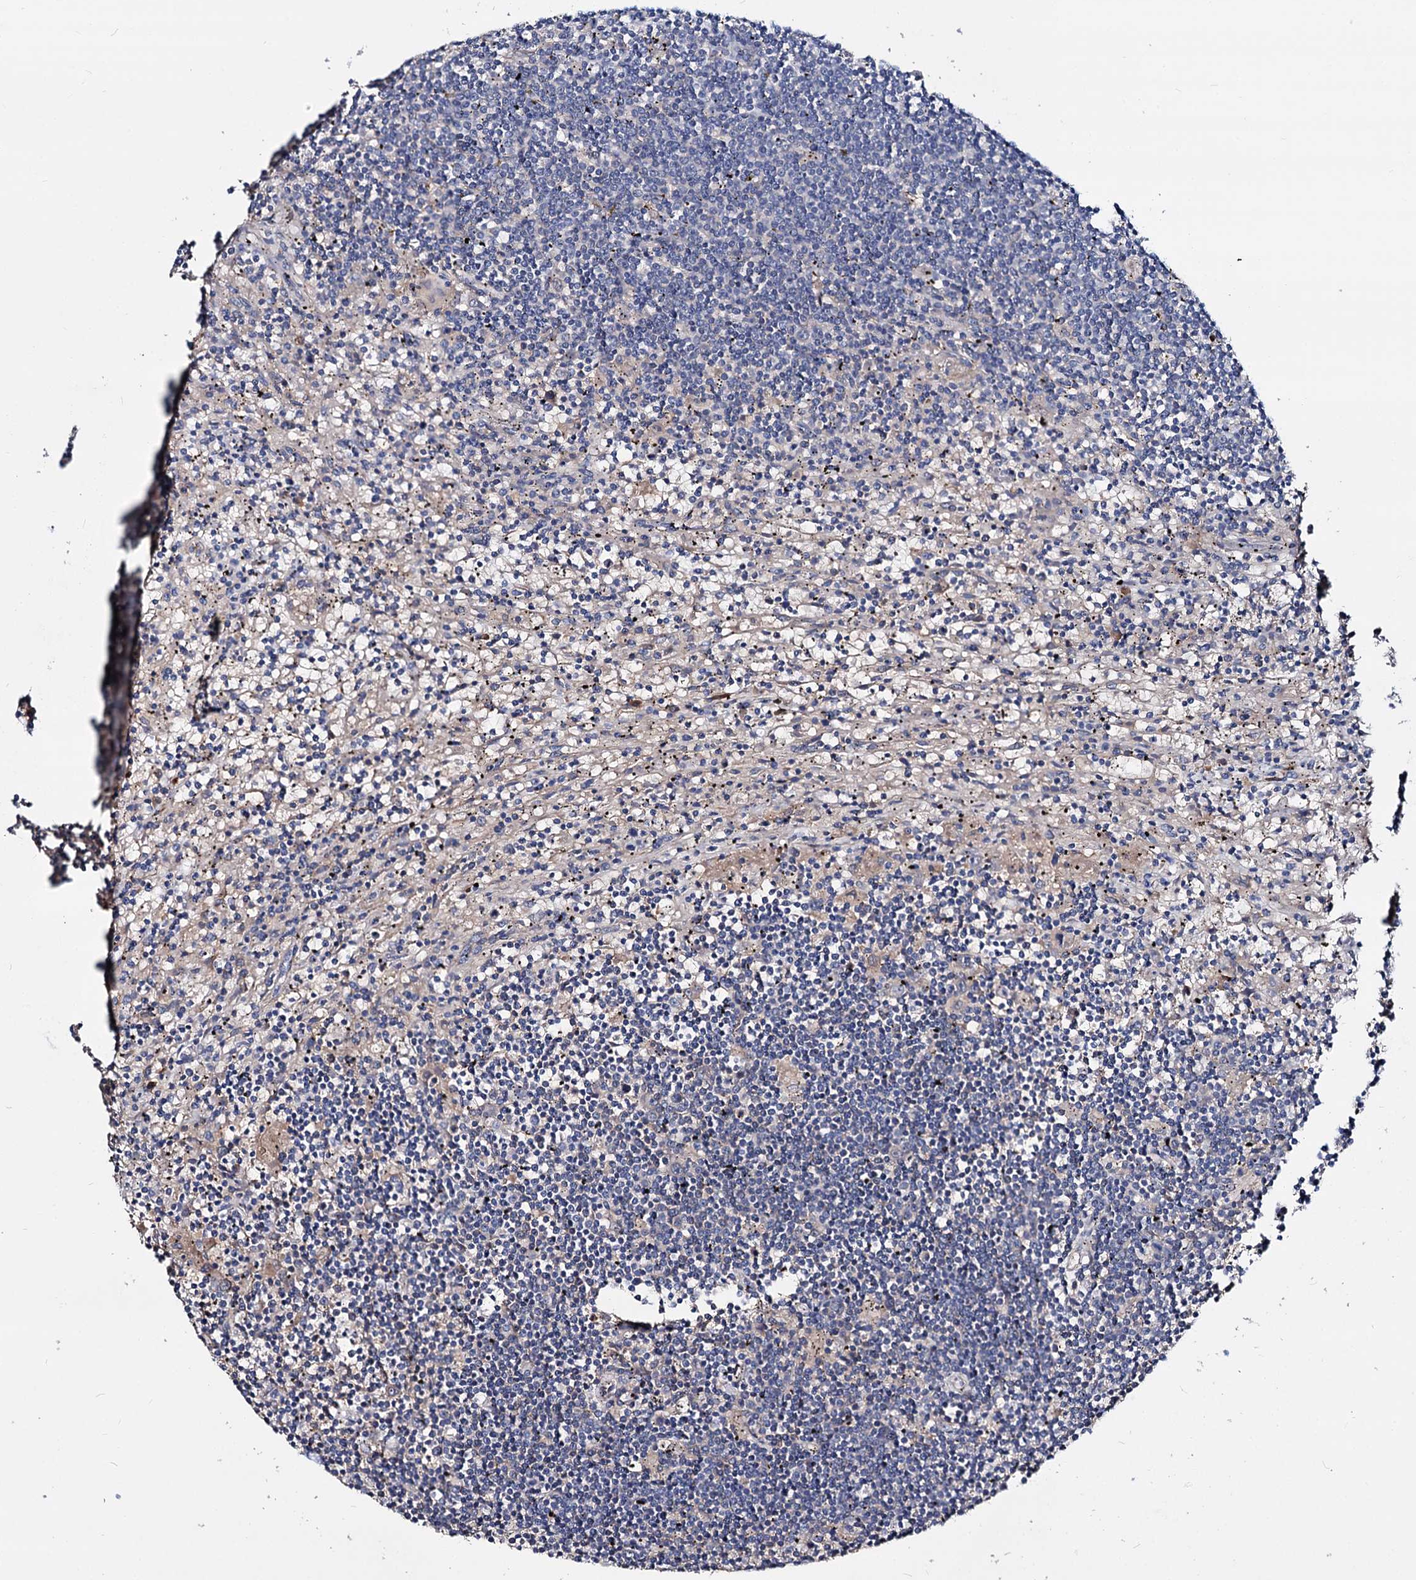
{"staining": {"intensity": "negative", "quantity": "none", "location": "none"}, "tissue": "lymphoma", "cell_type": "Tumor cells", "image_type": "cancer", "snomed": [{"axis": "morphology", "description": "Malignant lymphoma, non-Hodgkin's type, Low grade"}, {"axis": "topography", "description": "Spleen"}], "caption": "High power microscopy image of an immunohistochemistry photomicrograph of malignant lymphoma, non-Hodgkin's type (low-grade), revealing no significant expression in tumor cells.", "gene": "ACY3", "patient": {"sex": "male", "age": 76}}